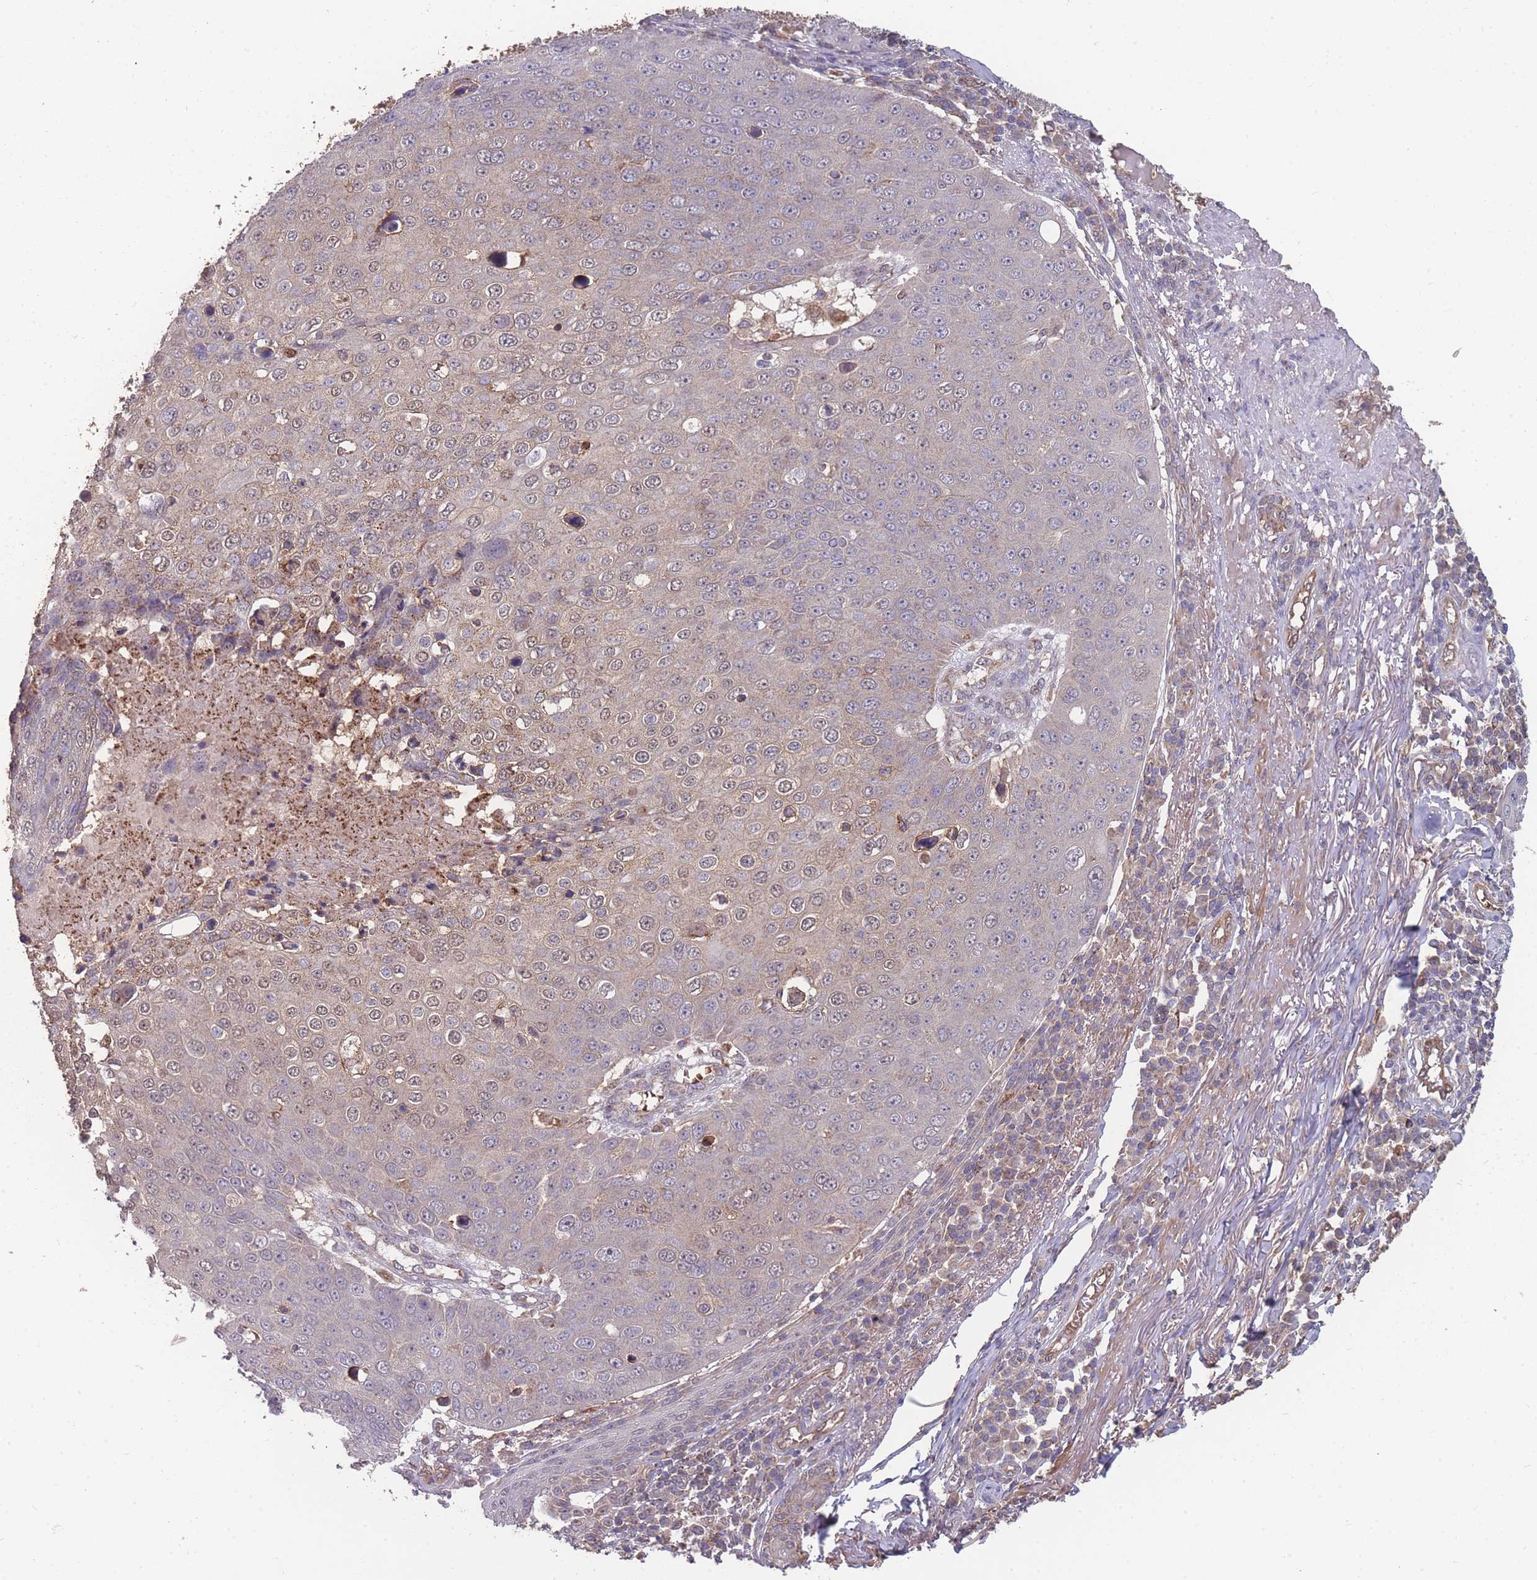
{"staining": {"intensity": "weak", "quantity": "25%-75%", "location": "cytoplasmic/membranous,nuclear"}, "tissue": "skin cancer", "cell_type": "Tumor cells", "image_type": "cancer", "snomed": [{"axis": "morphology", "description": "Squamous cell carcinoma, NOS"}, {"axis": "topography", "description": "Skin"}], "caption": "An image of human skin cancer stained for a protein demonstrates weak cytoplasmic/membranous and nuclear brown staining in tumor cells.", "gene": "SLC35B4", "patient": {"sex": "male", "age": 71}}